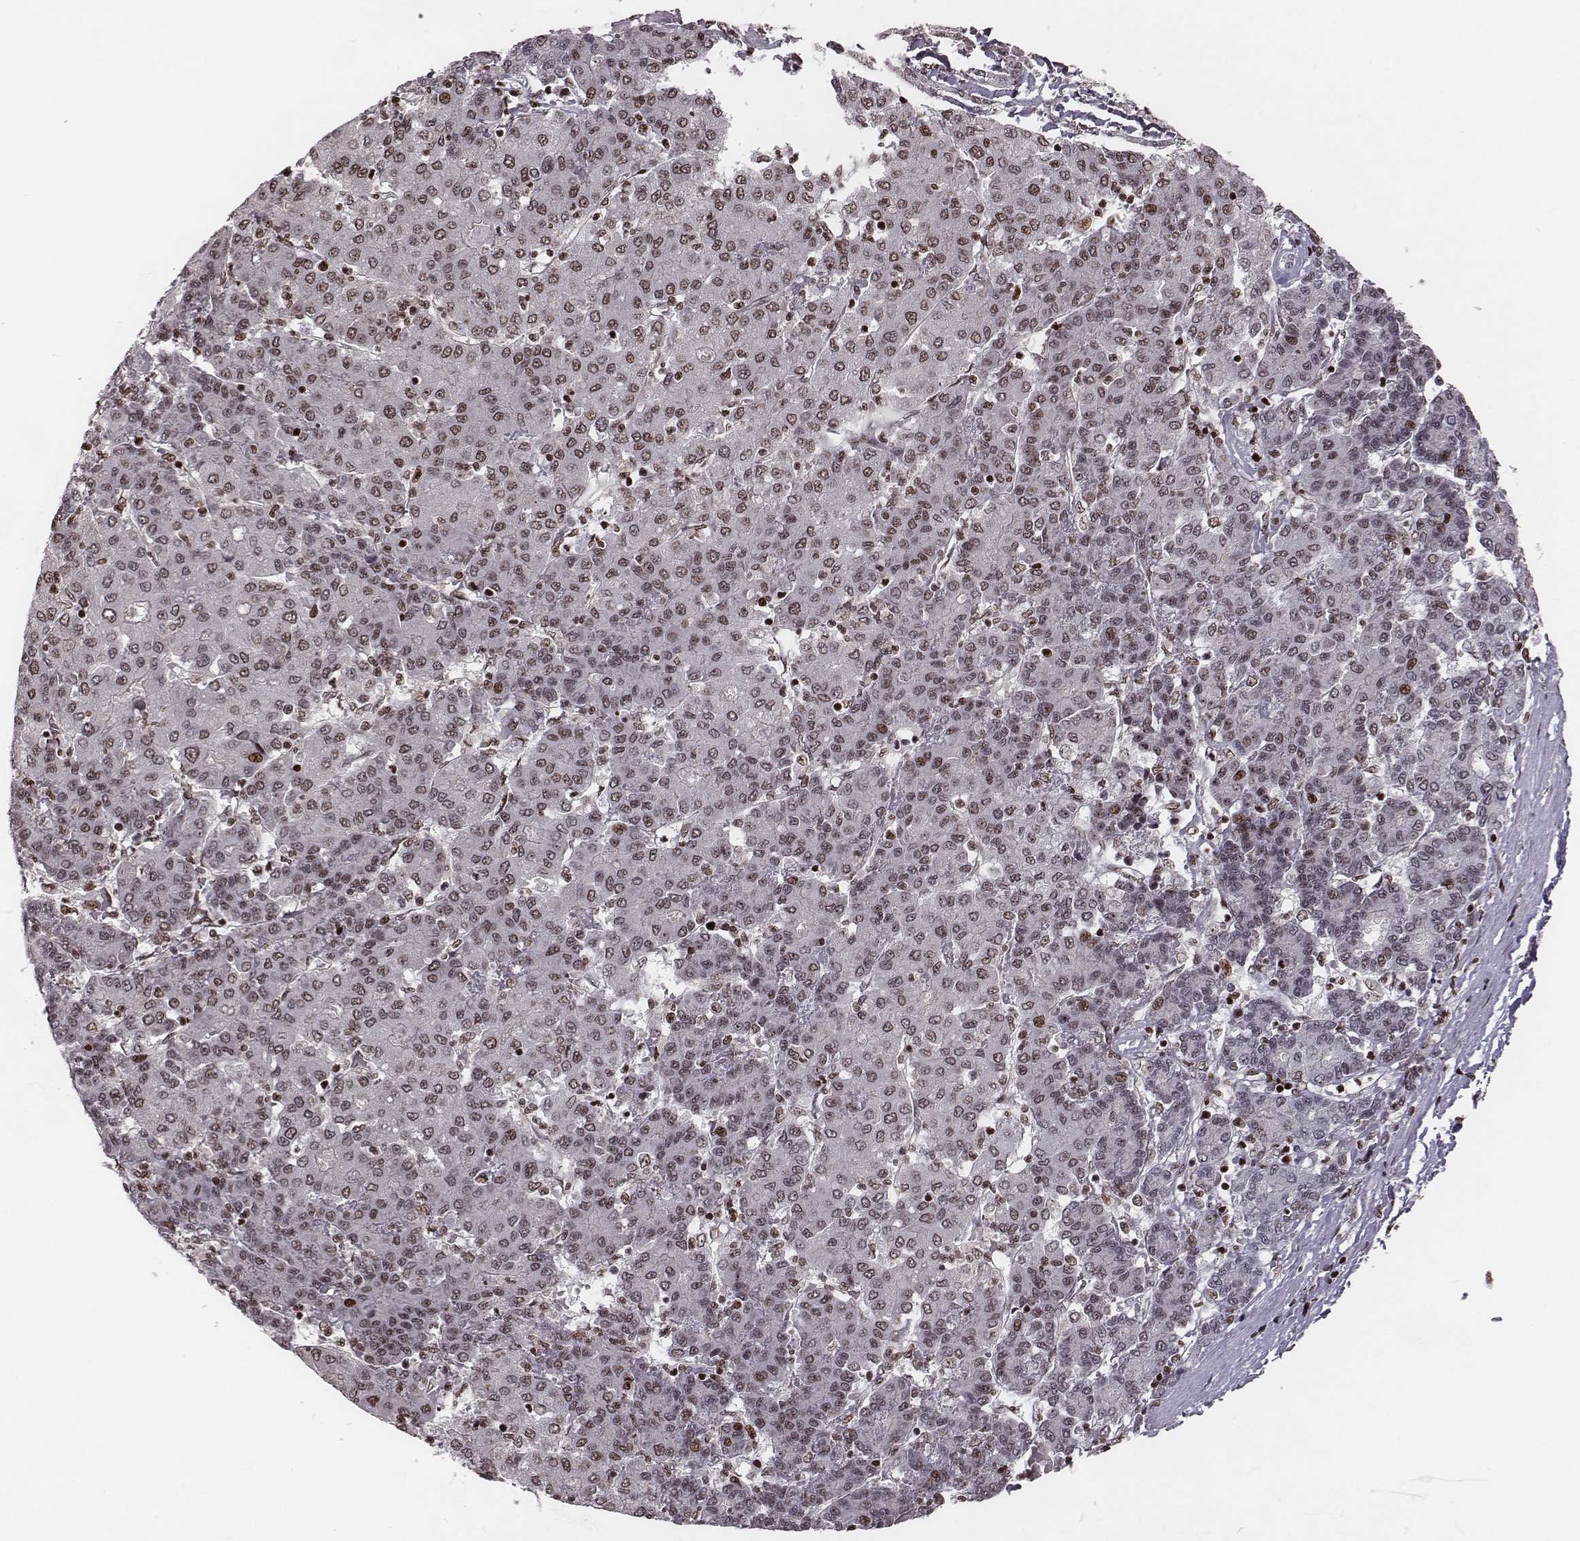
{"staining": {"intensity": "weak", "quantity": "<25%", "location": "nuclear"}, "tissue": "liver cancer", "cell_type": "Tumor cells", "image_type": "cancer", "snomed": [{"axis": "morphology", "description": "Carcinoma, Hepatocellular, NOS"}, {"axis": "topography", "description": "Liver"}], "caption": "Immunohistochemical staining of human liver hepatocellular carcinoma reveals no significant staining in tumor cells.", "gene": "VRK3", "patient": {"sex": "male", "age": 65}}